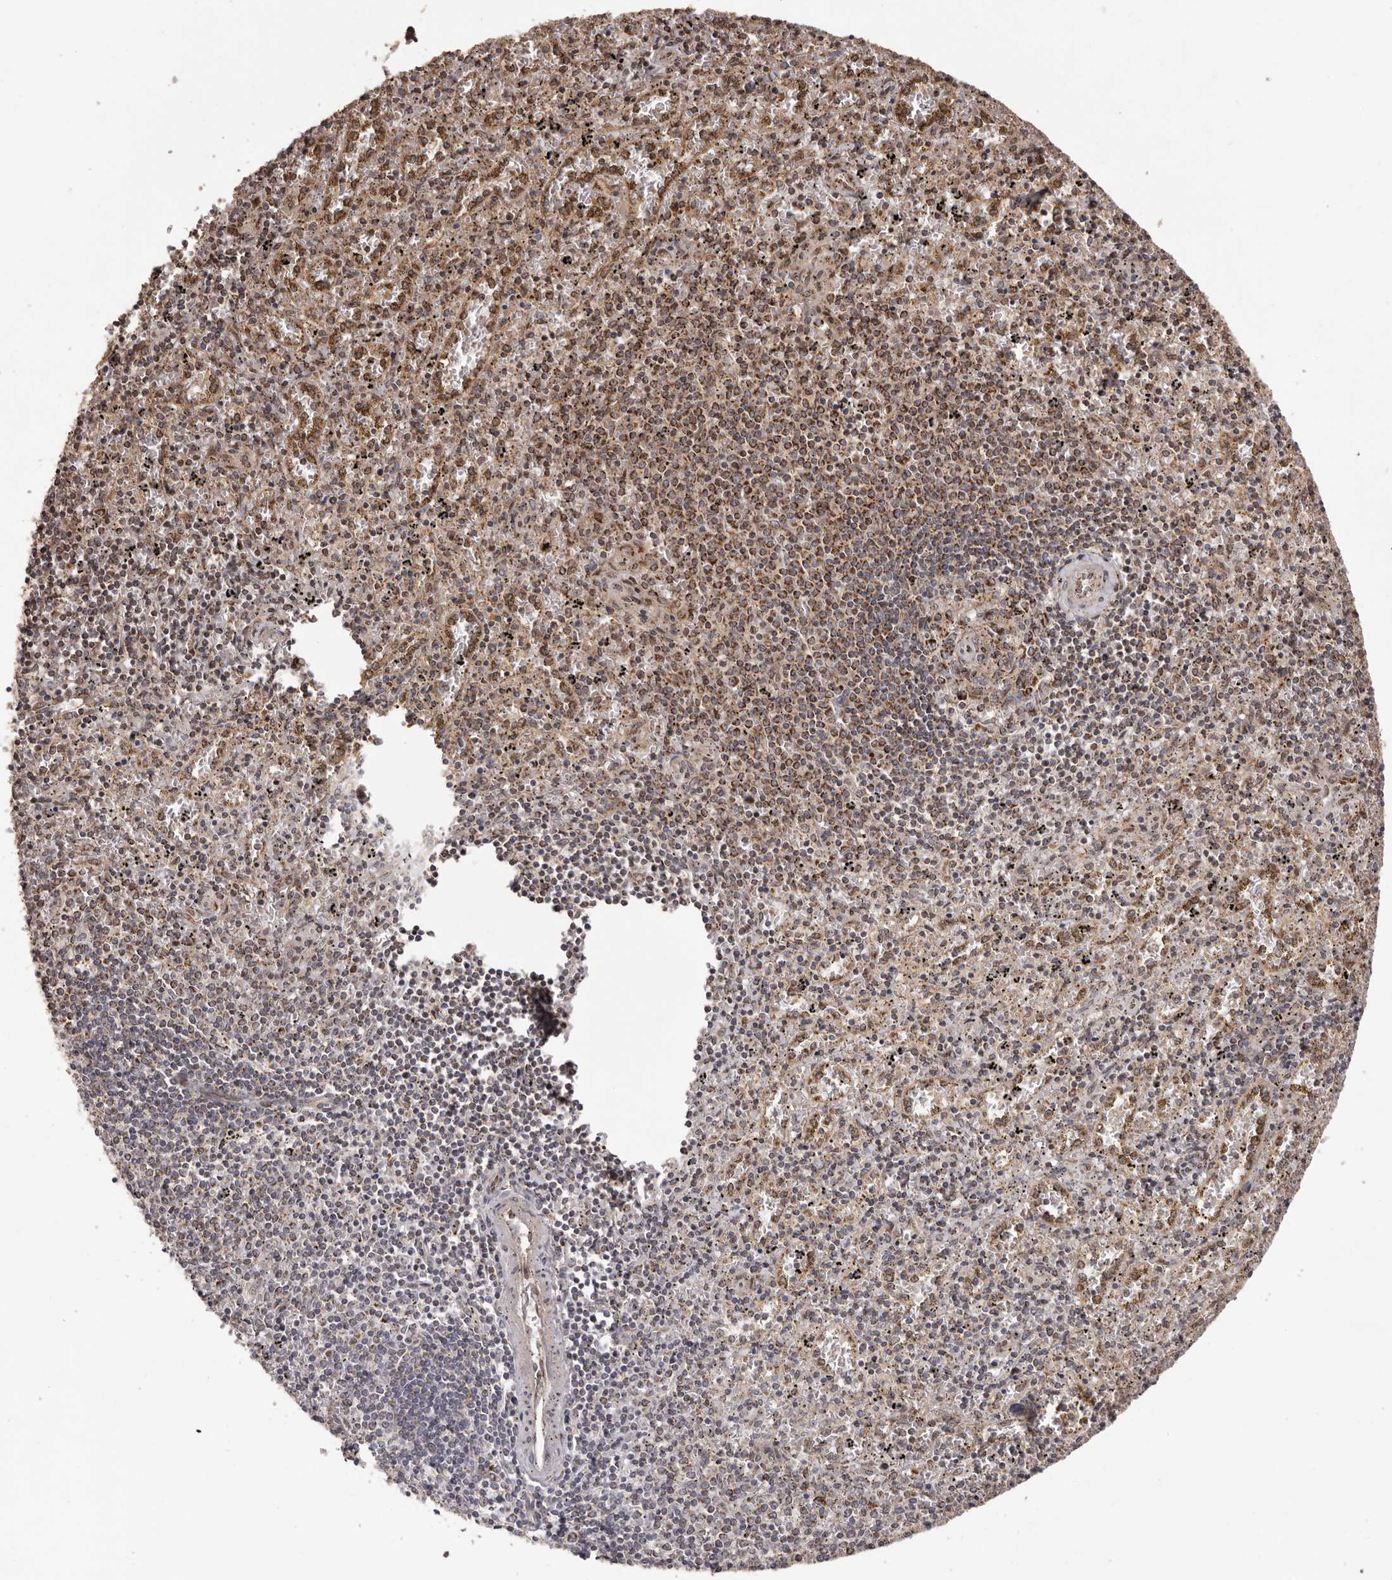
{"staining": {"intensity": "moderate", "quantity": "25%-75%", "location": "cytoplasmic/membranous"}, "tissue": "spleen", "cell_type": "Cells in red pulp", "image_type": "normal", "snomed": [{"axis": "morphology", "description": "Normal tissue, NOS"}, {"axis": "topography", "description": "Spleen"}], "caption": "Approximately 25%-75% of cells in red pulp in normal human spleen demonstrate moderate cytoplasmic/membranous protein positivity as visualized by brown immunohistochemical staining.", "gene": "CHRM2", "patient": {"sex": "male", "age": 11}}